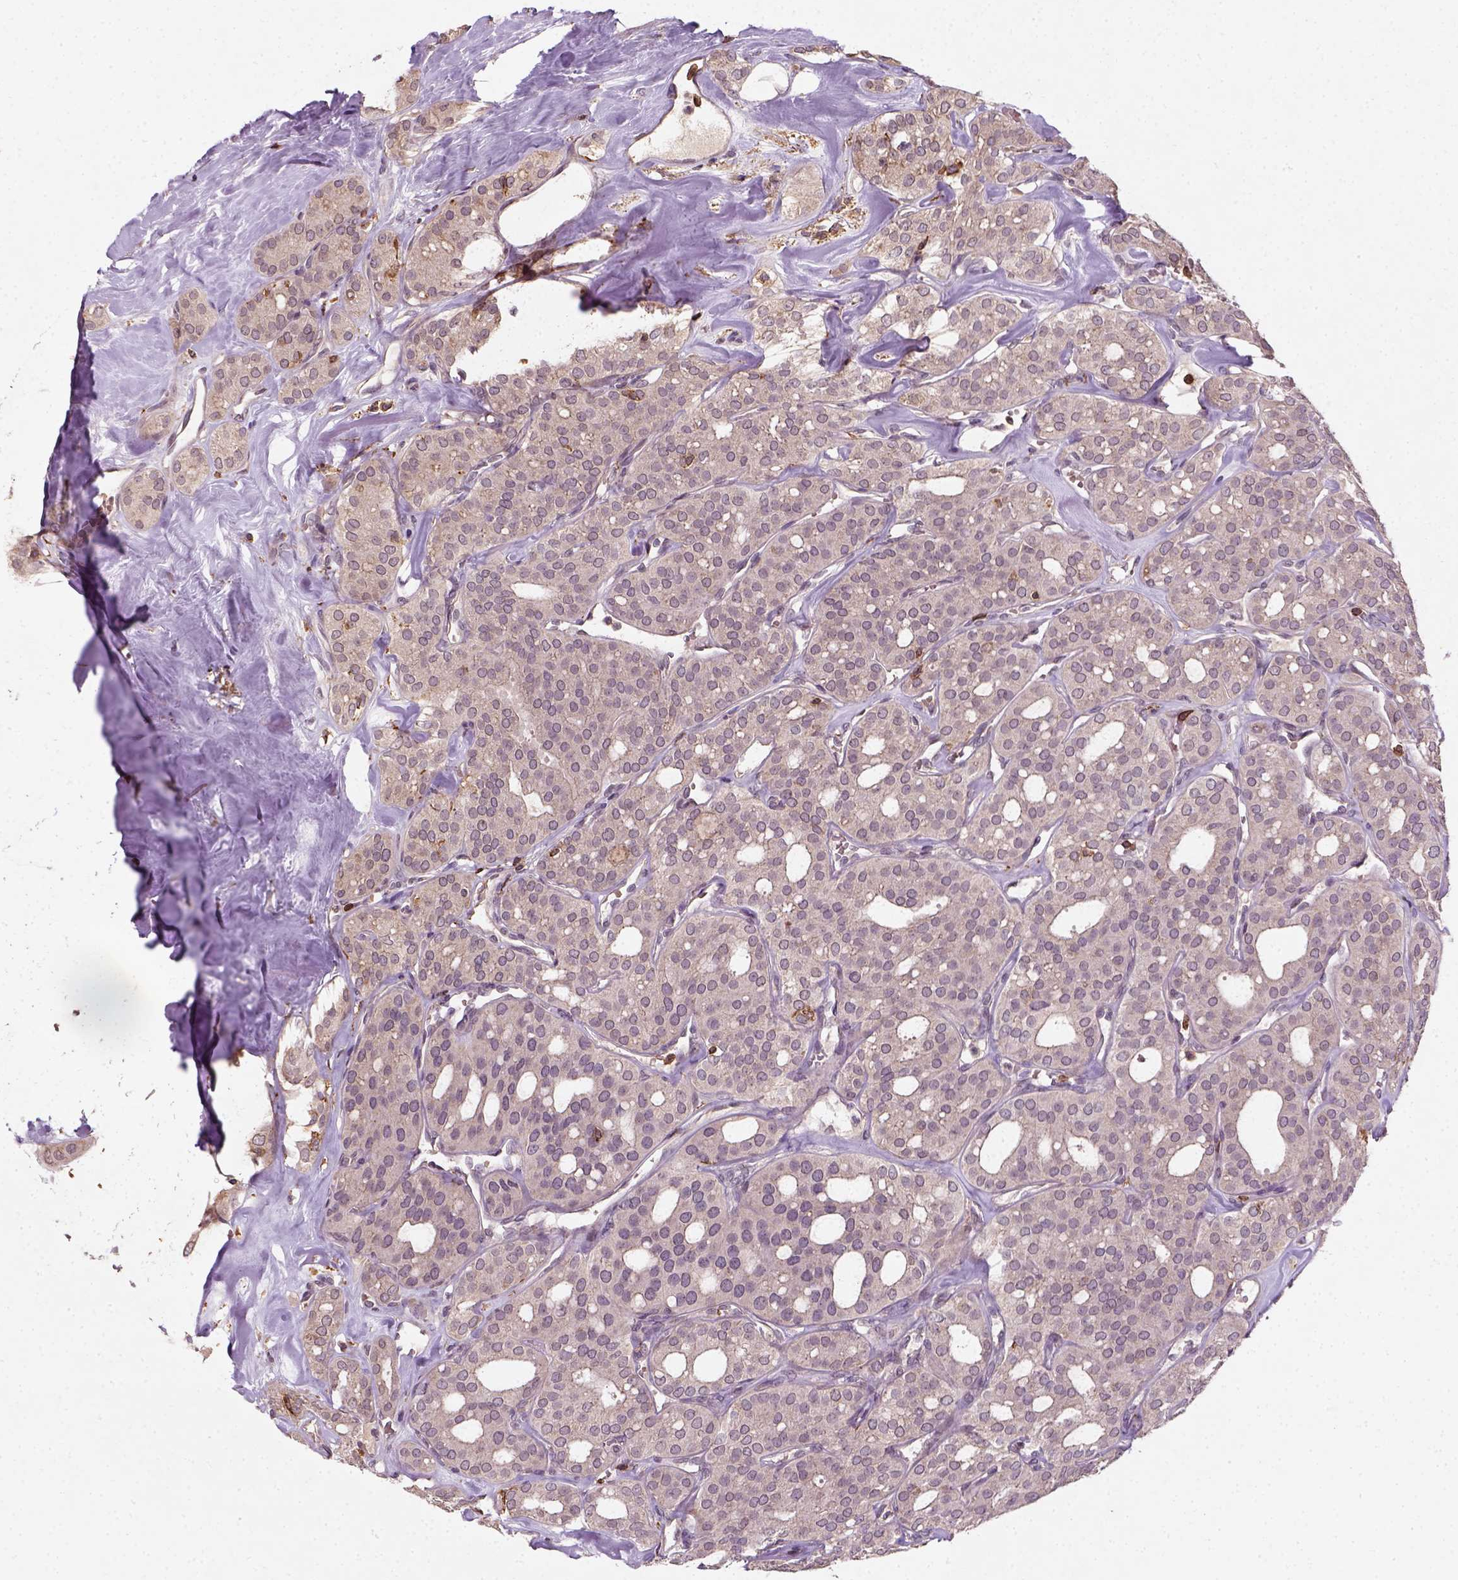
{"staining": {"intensity": "weak", "quantity": "25%-75%", "location": "cytoplasmic/membranous"}, "tissue": "thyroid cancer", "cell_type": "Tumor cells", "image_type": "cancer", "snomed": [{"axis": "morphology", "description": "Follicular adenoma carcinoma, NOS"}, {"axis": "topography", "description": "Thyroid gland"}], "caption": "Brown immunohistochemical staining in thyroid cancer (follicular adenoma carcinoma) displays weak cytoplasmic/membranous expression in approximately 25%-75% of tumor cells.", "gene": "CAMKK1", "patient": {"sex": "male", "age": 75}}